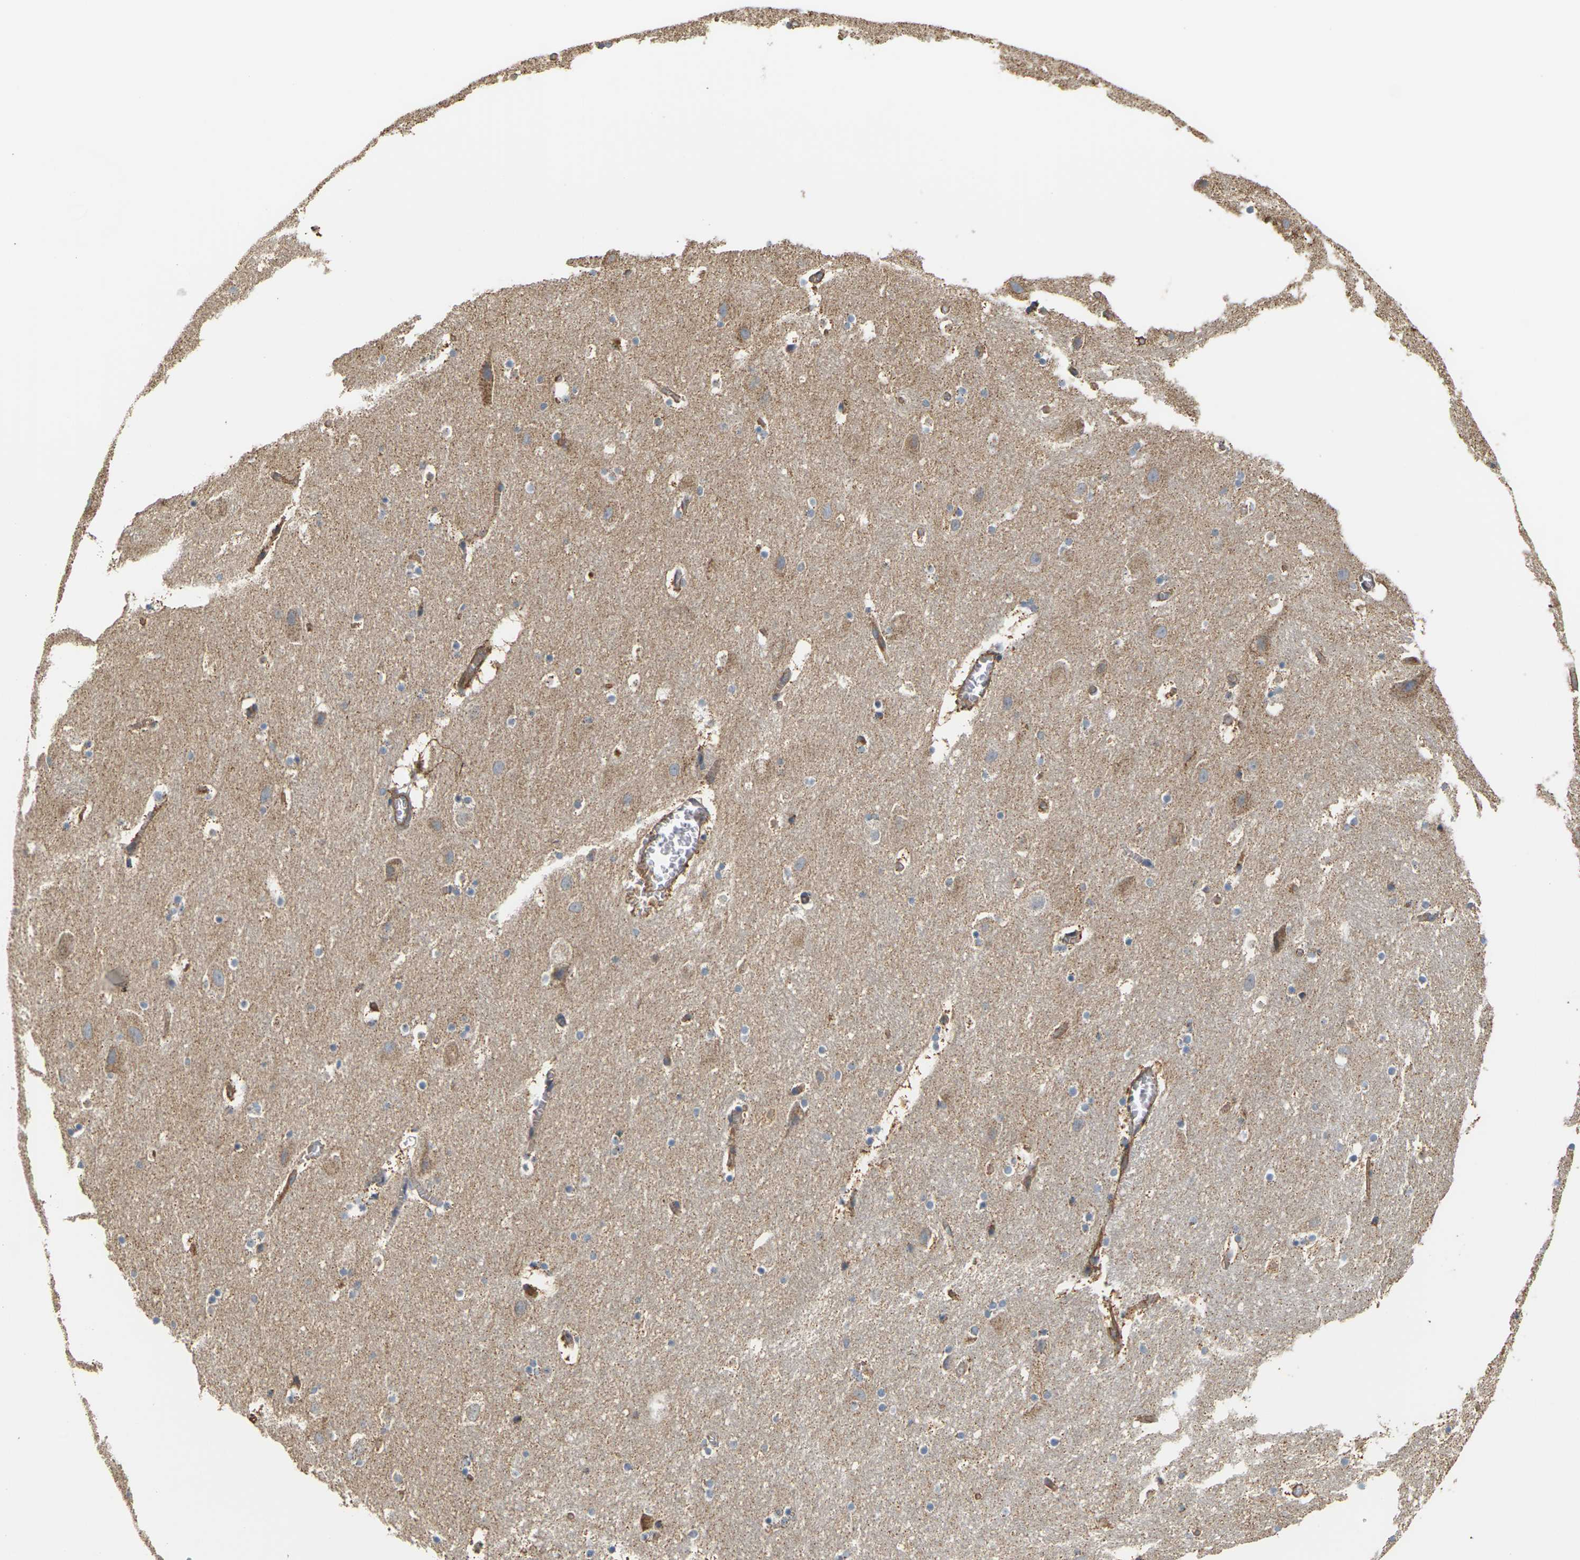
{"staining": {"intensity": "negative", "quantity": "none", "location": "none"}, "tissue": "hippocampus", "cell_type": "Glial cells", "image_type": "normal", "snomed": [{"axis": "morphology", "description": "Normal tissue, NOS"}, {"axis": "topography", "description": "Hippocampus"}], "caption": "The histopathology image demonstrates no staining of glial cells in normal hippocampus.", "gene": "PCDHB4", "patient": {"sex": "male", "age": 45}}